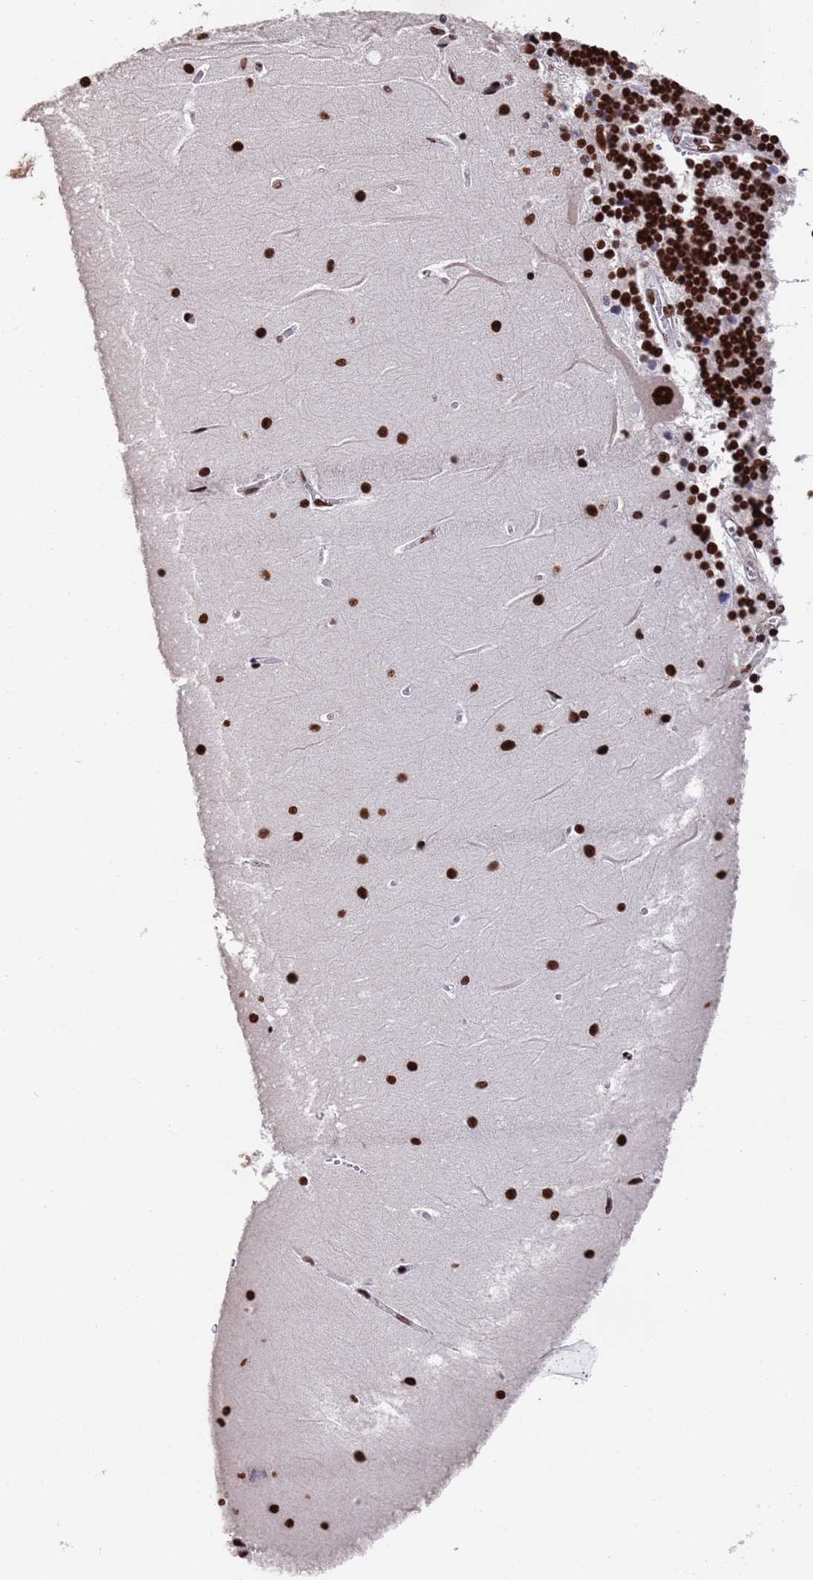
{"staining": {"intensity": "strong", "quantity": "25%-75%", "location": "nuclear"}, "tissue": "cerebellum", "cell_type": "Cells in granular layer", "image_type": "normal", "snomed": [{"axis": "morphology", "description": "Normal tissue, NOS"}, {"axis": "topography", "description": "Cerebellum"}], "caption": "Human cerebellum stained with a brown dye reveals strong nuclear positive staining in about 25%-75% of cells in granular layer.", "gene": "SF3B2", "patient": {"sex": "male", "age": 37}}